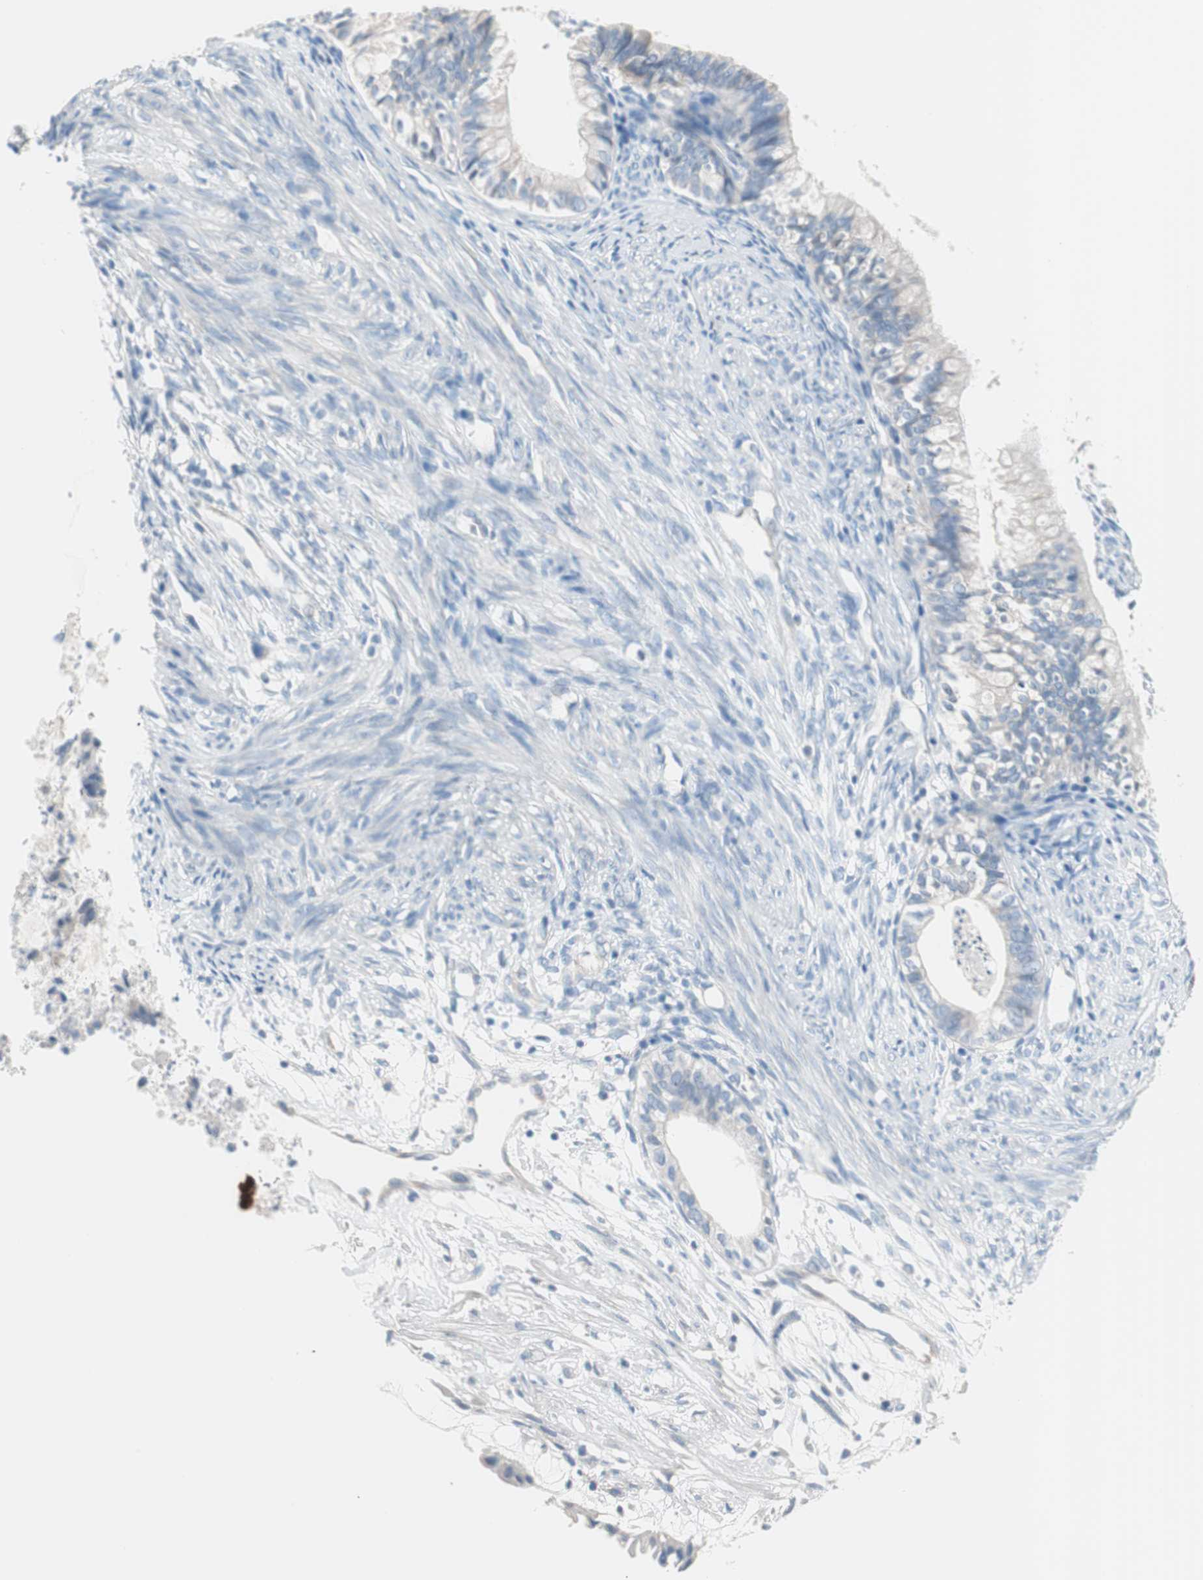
{"staining": {"intensity": "negative", "quantity": "none", "location": "none"}, "tissue": "cervical cancer", "cell_type": "Tumor cells", "image_type": "cancer", "snomed": [{"axis": "morphology", "description": "Normal tissue, NOS"}, {"axis": "morphology", "description": "Adenocarcinoma, NOS"}, {"axis": "topography", "description": "Cervix"}, {"axis": "topography", "description": "Endometrium"}], "caption": "Immunohistochemistry (IHC) of cervical adenocarcinoma shows no expression in tumor cells.", "gene": "VIL1", "patient": {"sex": "female", "age": 86}}